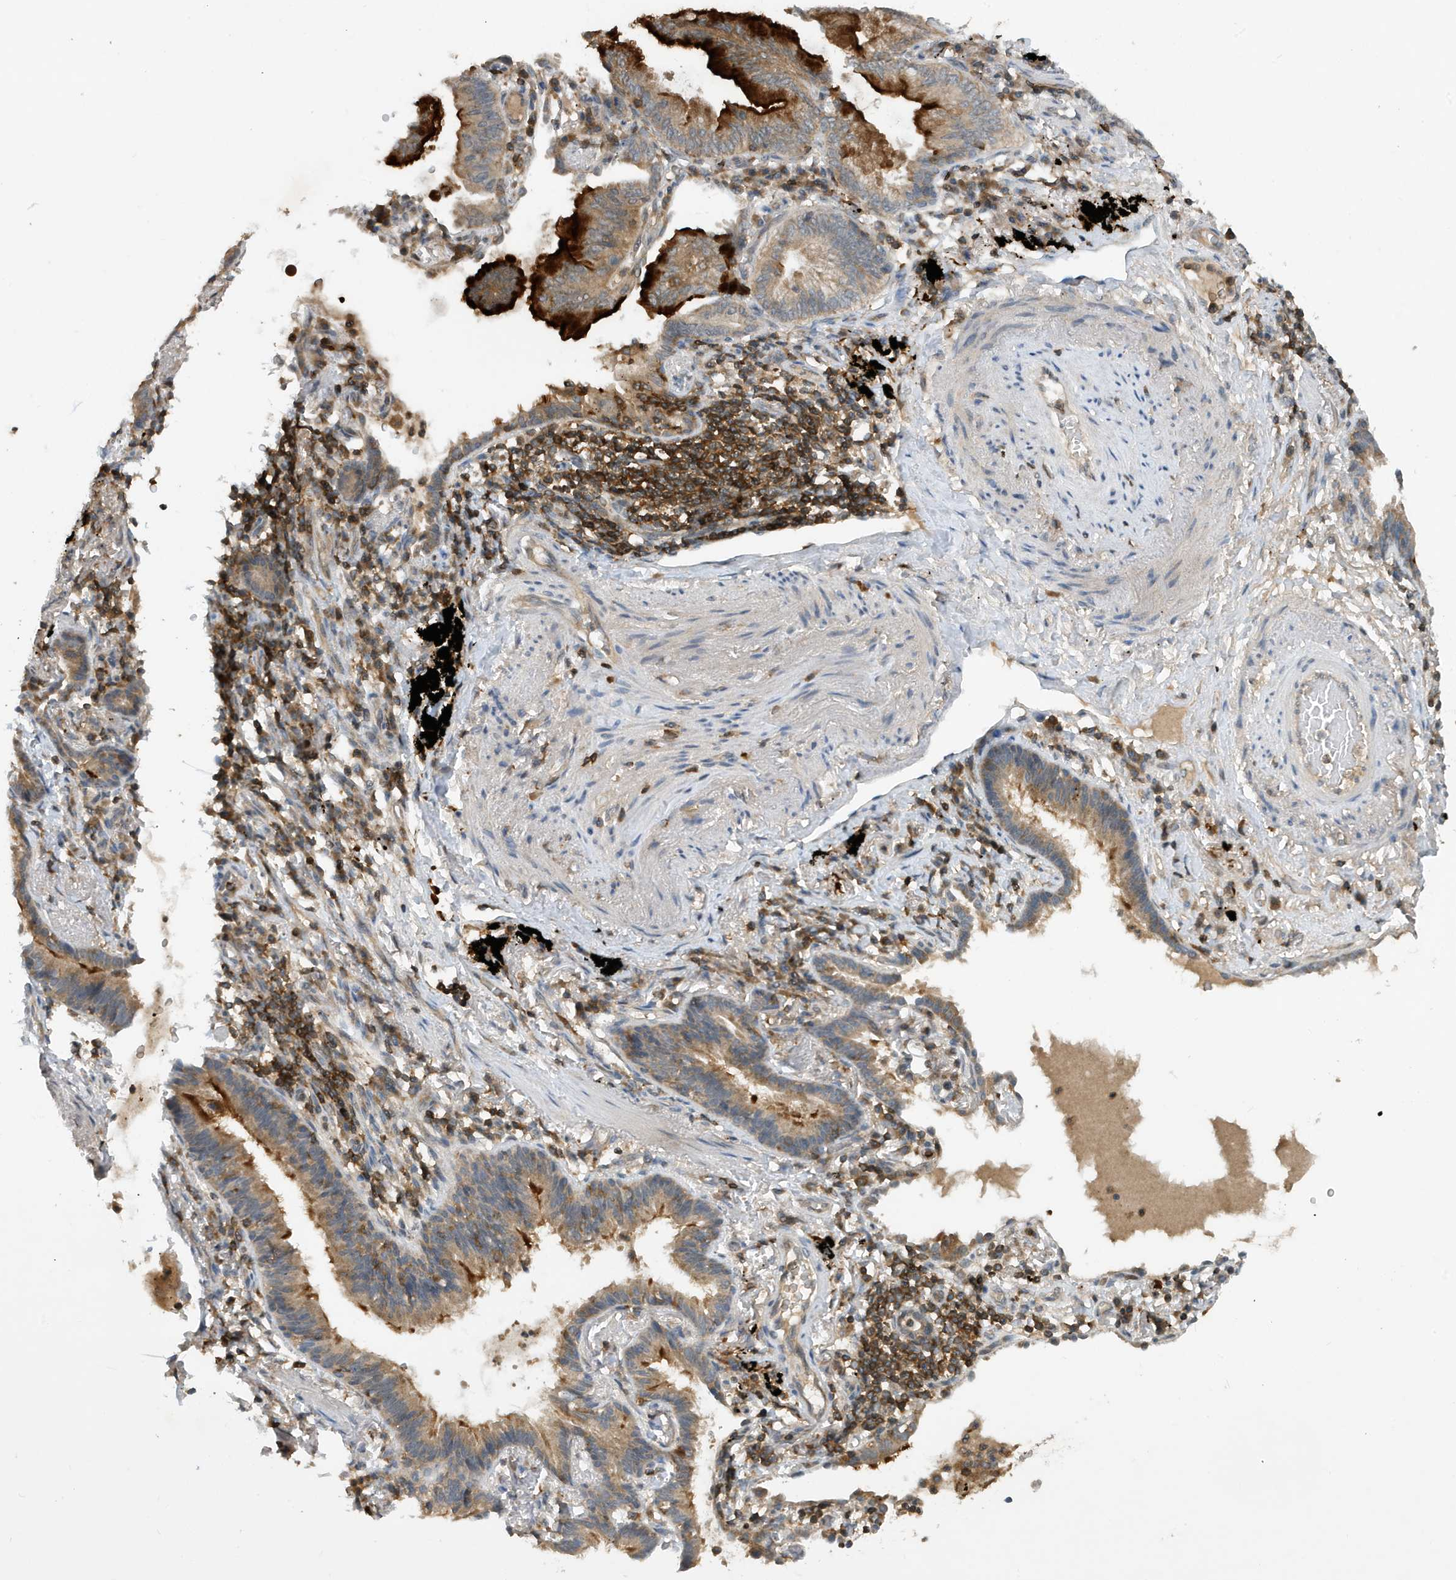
{"staining": {"intensity": "strong", "quantity": "25%-75%", "location": "cytoplasmic/membranous"}, "tissue": "lung cancer", "cell_type": "Tumor cells", "image_type": "cancer", "snomed": [{"axis": "morphology", "description": "Adenocarcinoma, NOS"}, {"axis": "topography", "description": "Lung"}], "caption": "Immunohistochemical staining of lung cancer shows strong cytoplasmic/membranous protein staining in about 25%-75% of tumor cells.", "gene": "NSUN3", "patient": {"sex": "female", "age": 70}}